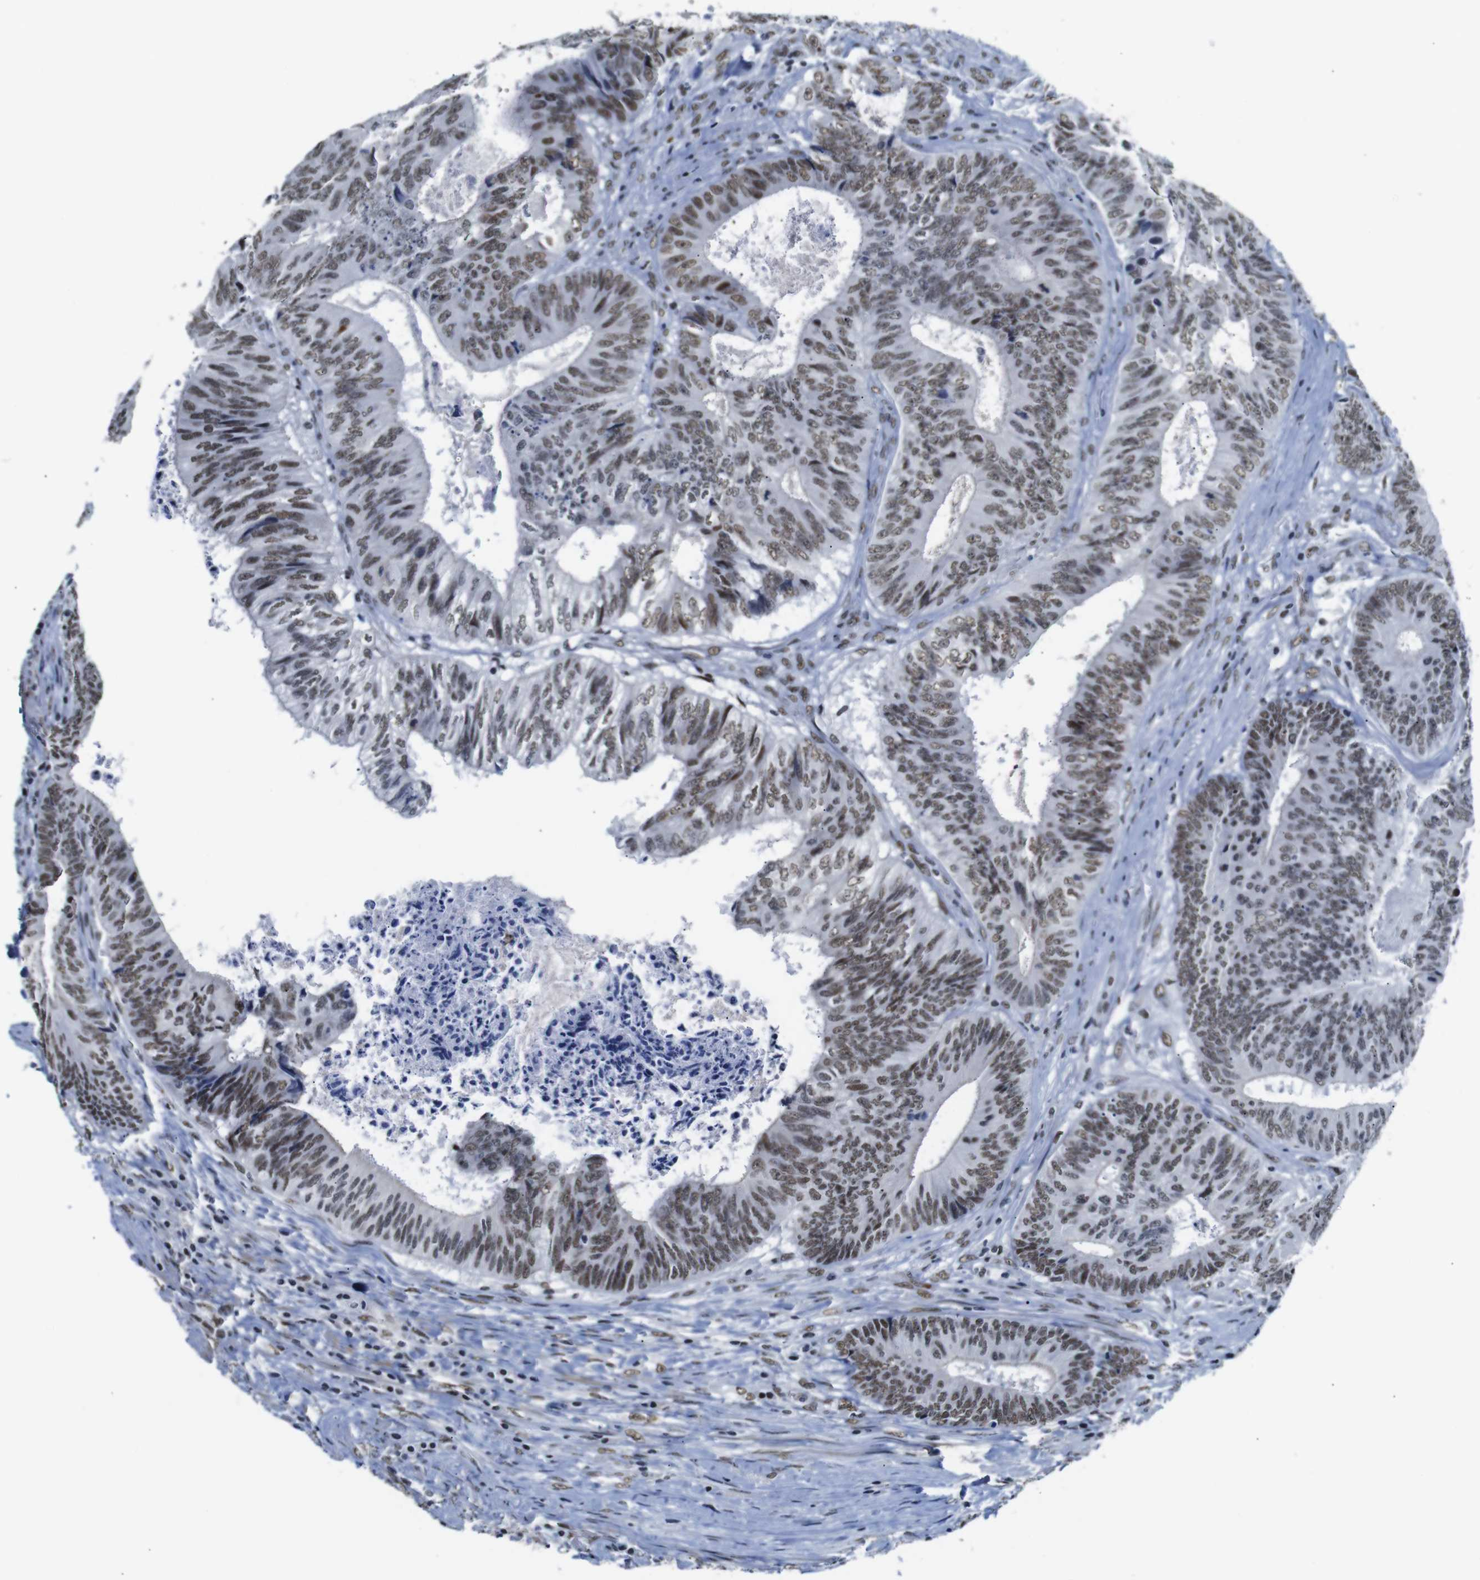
{"staining": {"intensity": "moderate", "quantity": ">75%", "location": "nuclear"}, "tissue": "colorectal cancer", "cell_type": "Tumor cells", "image_type": "cancer", "snomed": [{"axis": "morphology", "description": "Adenocarcinoma, NOS"}, {"axis": "topography", "description": "Rectum"}], "caption": "Colorectal cancer stained with a protein marker exhibits moderate staining in tumor cells.", "gene": "ILDR2", "patient": {"sex": "male", "age": 72}}